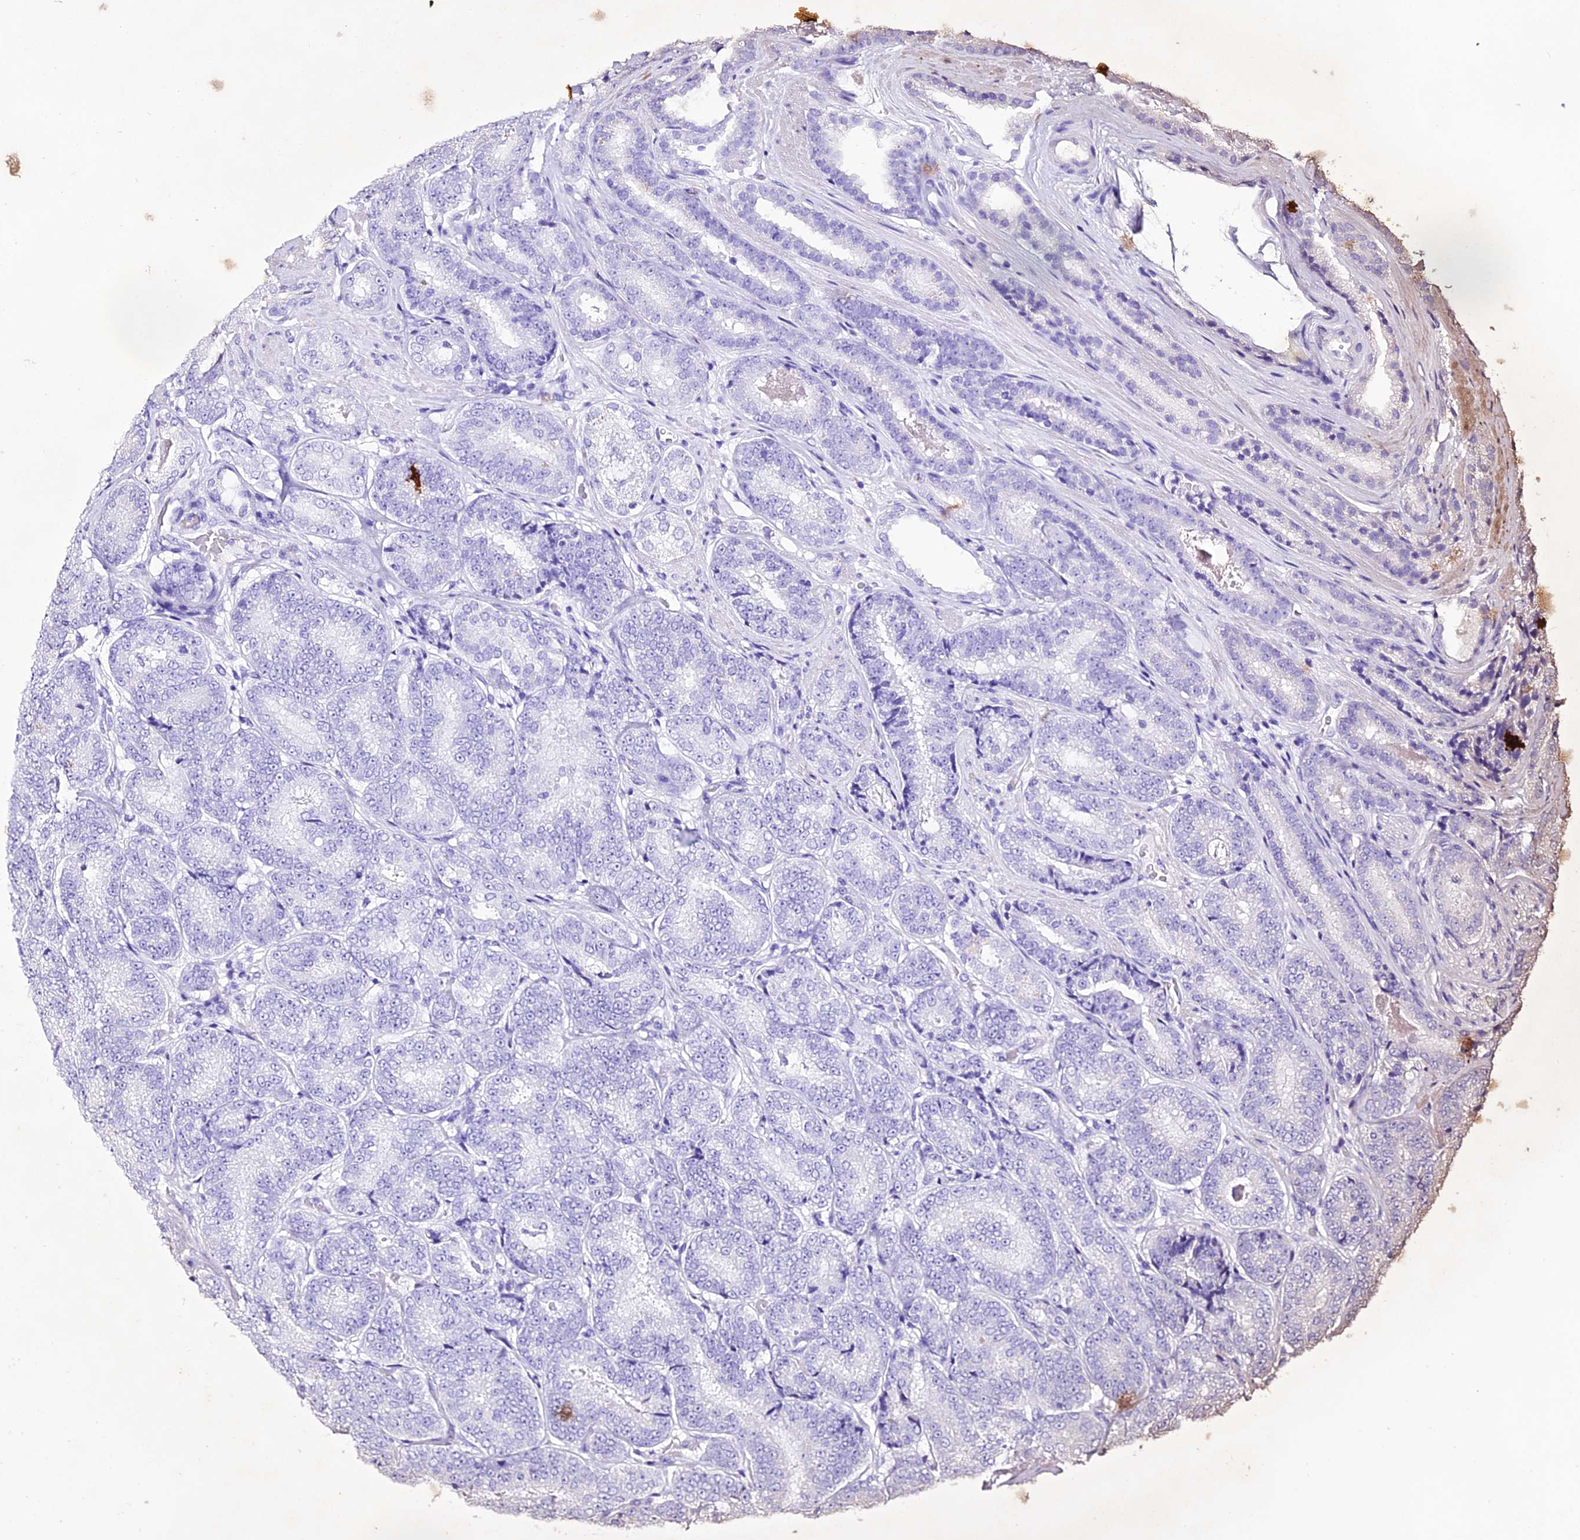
{"staining": {"intensity": "negative", "quantity": "none", "location": "none"}, "tissue": "prostate cancer", "cell_type": "Tumor cells", "image_type": "cancer", "snomed": [{"axis": "morphology", "description": "Adenocarcinoma, High grade"}, {"axis": "topography", "description": "Prostate"}], "caption": "DAB (3,3'-diaminobenzidine) immunohistochemical staining of prostate cancer shows no significant staining in tumor cells. (Brightfield microscopy of DAB immunohistochemistry (IHC) at high magnification).", "gene": "TRMT44", "patient": {"sex": "male", "age": 72}}